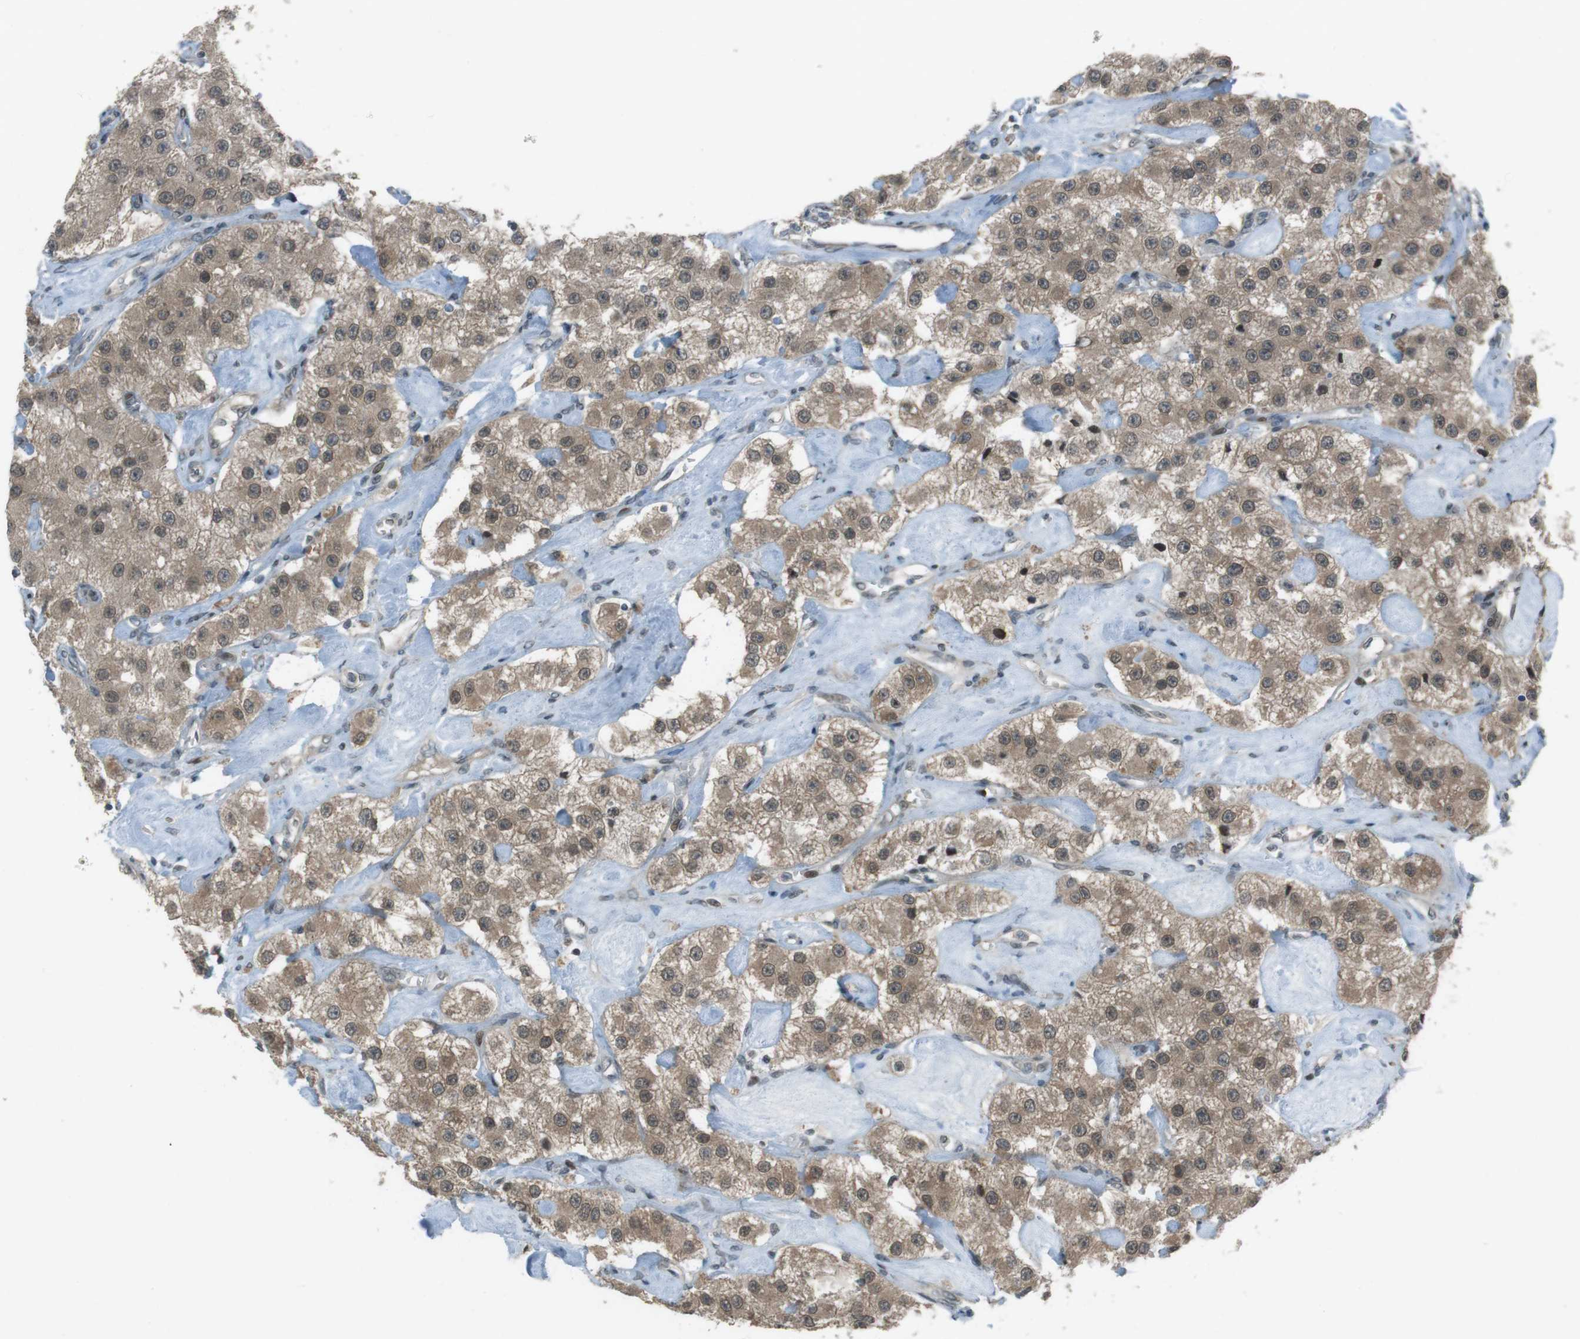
{"staining": {"intensity": "moderate", "quantity": ">75%", "location": "cytoplasmic/membranous,nuclear"}, "tissue": "carcinoid", "cell_type": "Tumor cells", "image_type": "cancer", "snomed": [{"axis": "morphology", "description": "Carcinoid, malignant, NOS"}, {"axis": "topography", "description": "Pancreas"}], "caption": "Tumor cells exhibit moderate cytoplasmic/membranous and nuclear positivity in approximately >75% of cells in carcinoid. (DAB = brown stain, brightfield microscopy at high magnification).", "gene": "SLITRK5", "patient": {"sex": "male", "age": 41}}